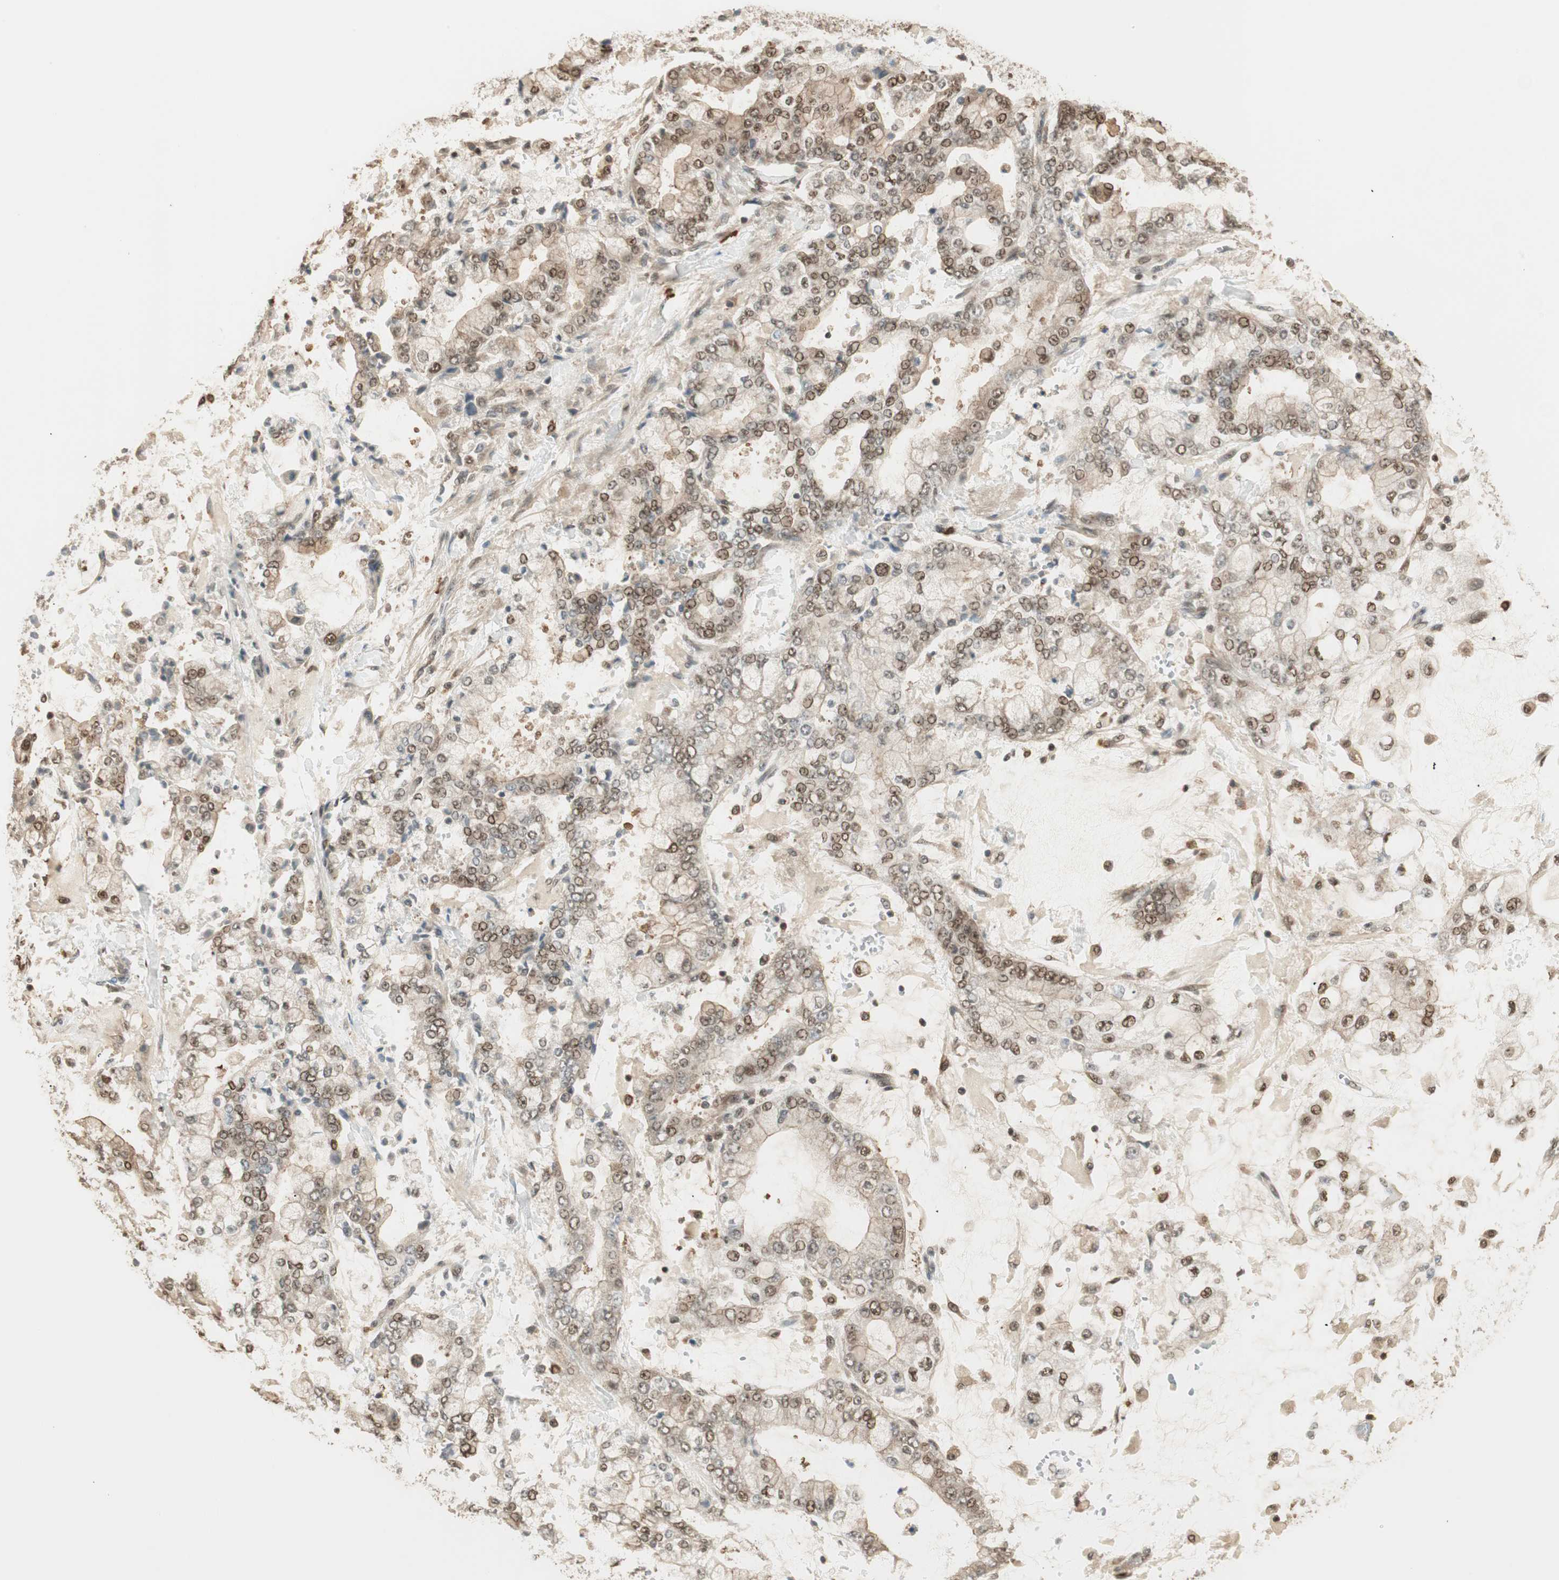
{"staining": {"intensity": "moderate", "quantity": ">75%", "location": "cytoplasmic/membranous,nuclear"}, "tissue": "stomach cancer", "cell_type": "Tumor cells", "image_type": "cancer", "snomed": [{"axis": "morphology", "description": "Adenocarcinoma, NOS"}, {"axis": "topography", "description": "Stomach"}], "caption": "A photomicrograph of human stomach cancer stained for a protein exhibits moderate cytoplasmic/membranous and nuclear brown staining in tumor cells. (Brightfield microscopy of DAB IHC at high magnification).", "gene": "ZNF443", "patient": {"sex": "male", "age": 76}}